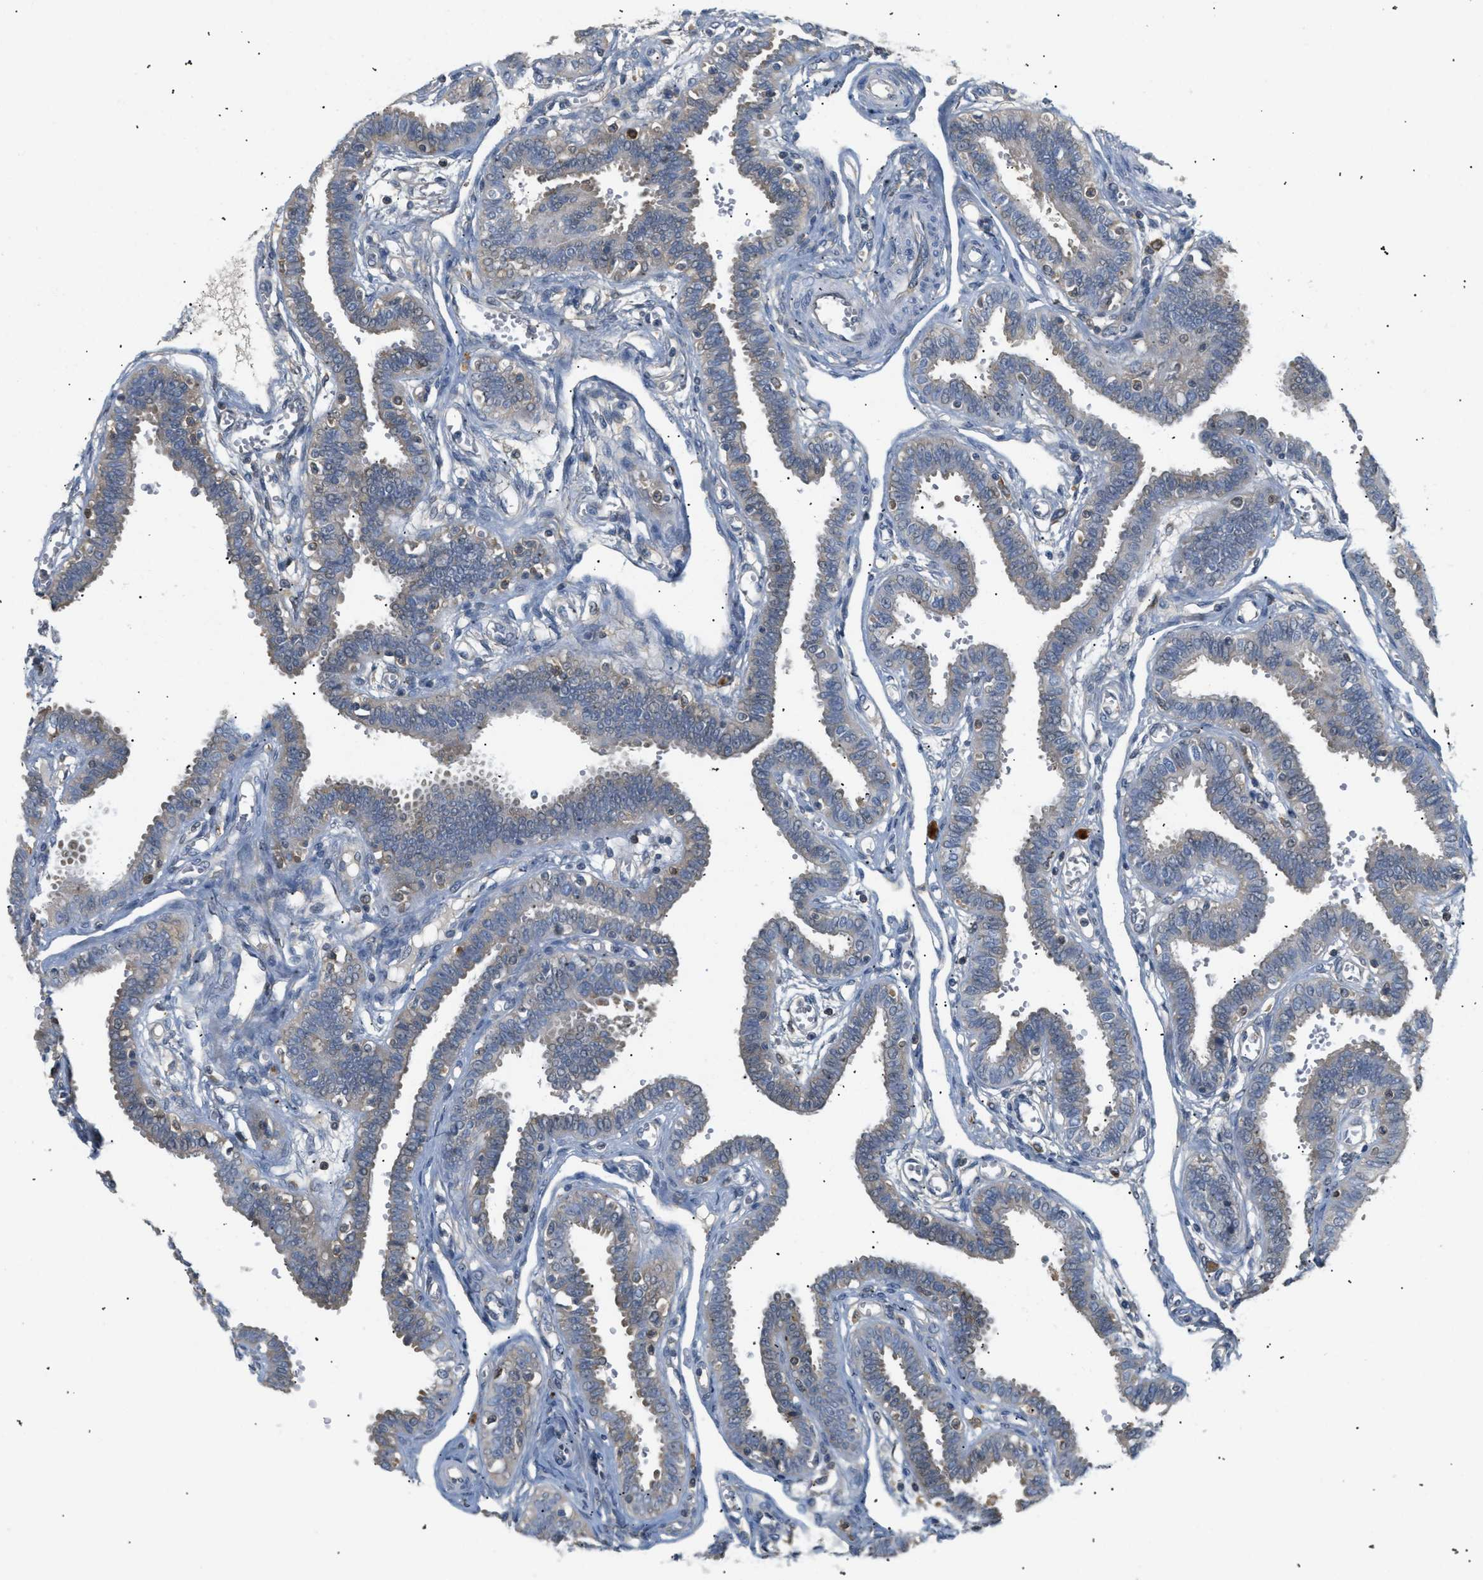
{"staining": {"intensity": "weak", "quantity": "<25%", "location": "cytoplasmic/membranous"}, "tissue": "fallopian tube", "cell_type": "Glandular cells", "image_type": "normal", "snomed": [{"axis": "morphology", "description": "Normal tissue, NOS"}, {"axis": "topography", "description": "Fallopian tube"}], "caption": "This is an immunohistochemistry (IHC) histopathology image of benign fallopian tube. There is no staining in glandular cells.", "gene": "FARS2", "patient": {"sex": "female", "age": 32}}